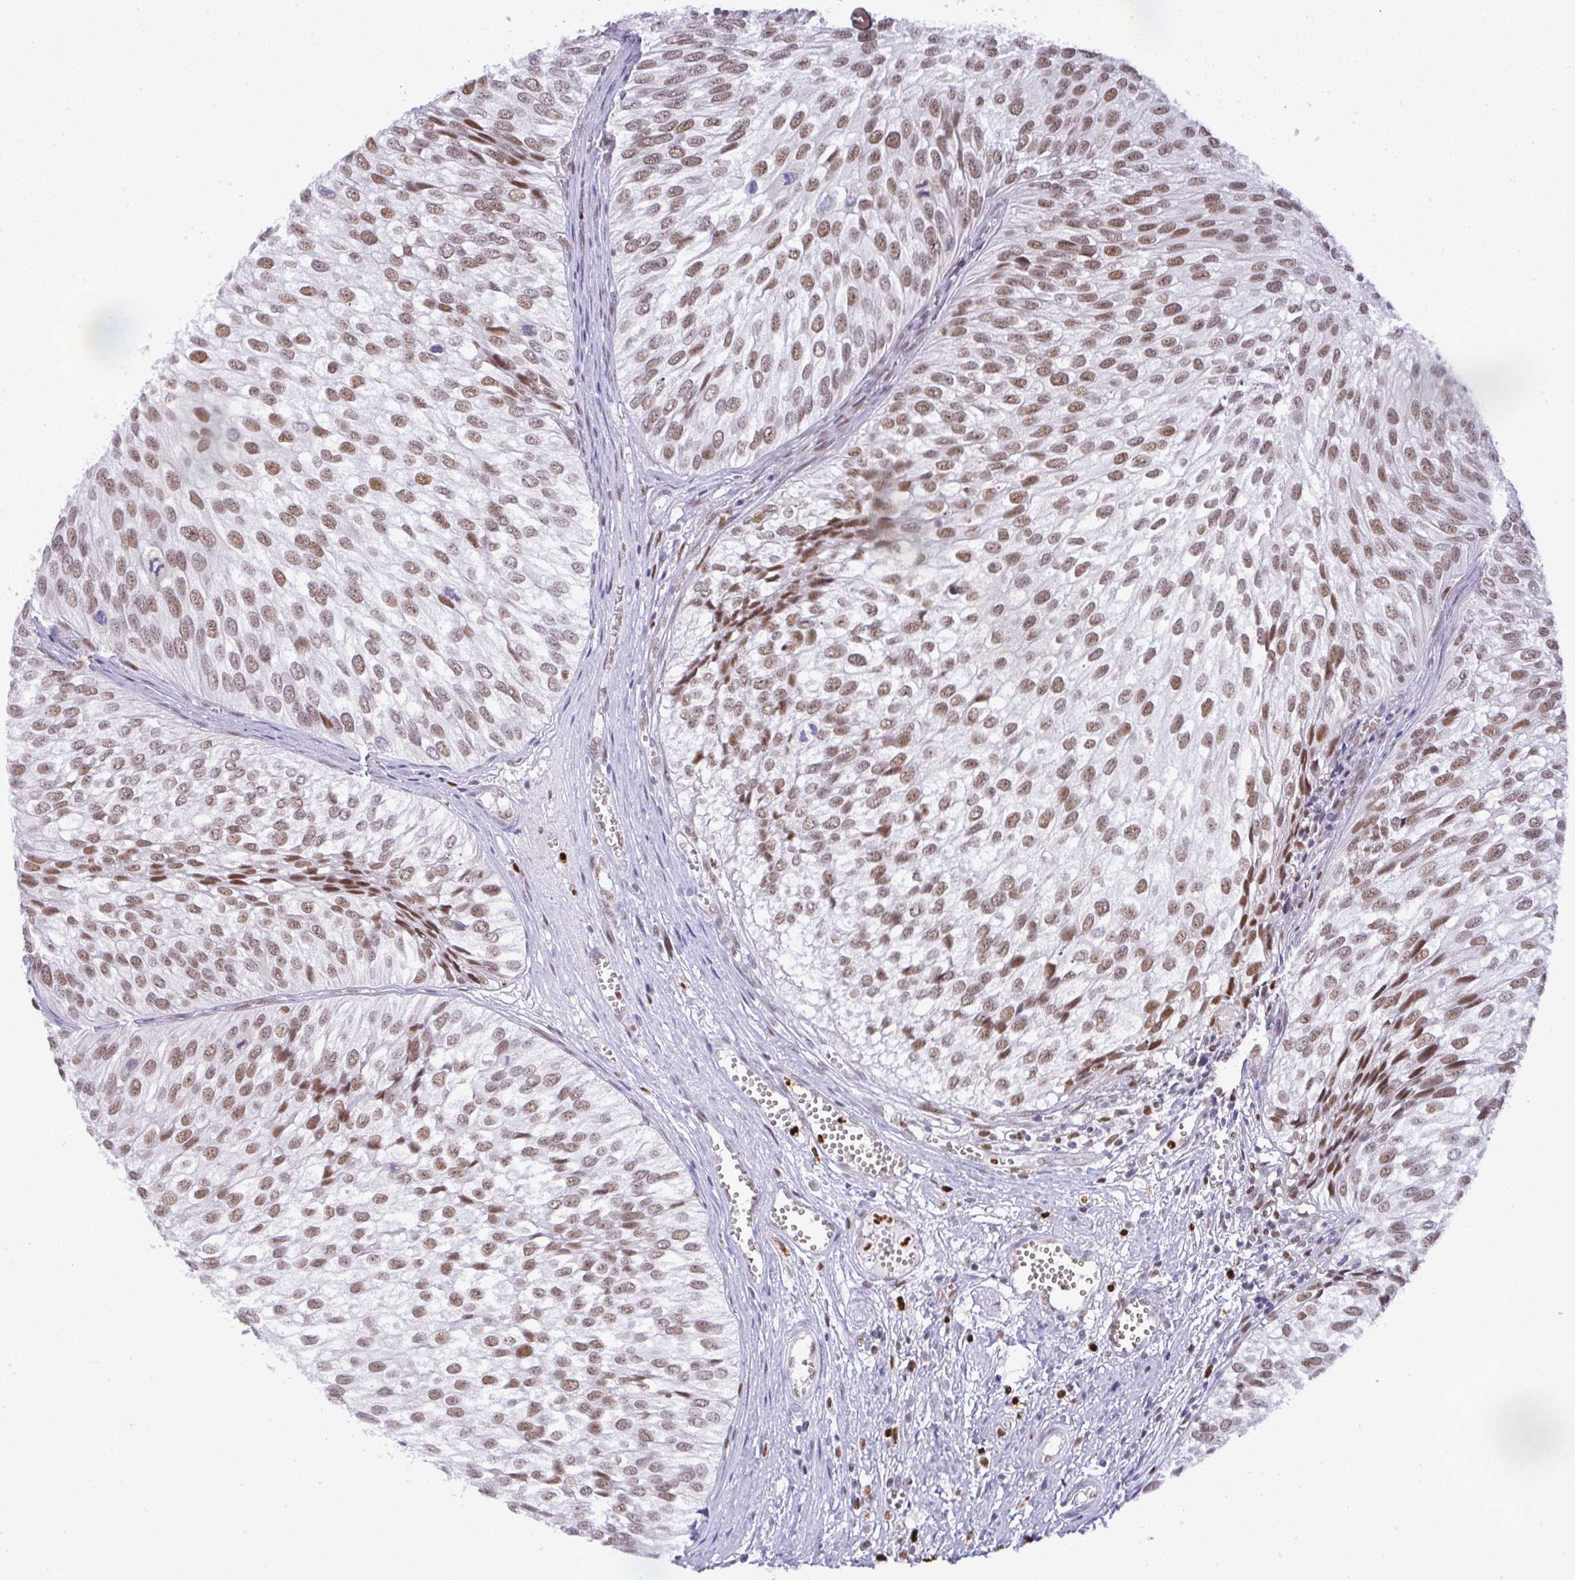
{"staining": {"intensity": "moderate", "quantity": ">75%", "location": "nuclear"}, "tissue": "urothelial cancer", "cell_type": "Tumor cells", "image_type": "cancer", "snomed": [{"axis": "morphology", "description": "Urothelial carcinoma, Low grade"}, {"axis": "topography", "description": "Urinary bladder"}], "caption": "Immunohistochemical staining of human low-grade urothelial carcinoma exhibits moderate nuclear protein positivity in about >75% of tumor cells. The protein of interest is stained brown, and the nuclei are stained in blue (DAB (3,3'-diaminobenzidine) IHC with brightfield microscopy, high magnification).", "gene": "BBX", "patient": {"sex": "male", "age": 91}}